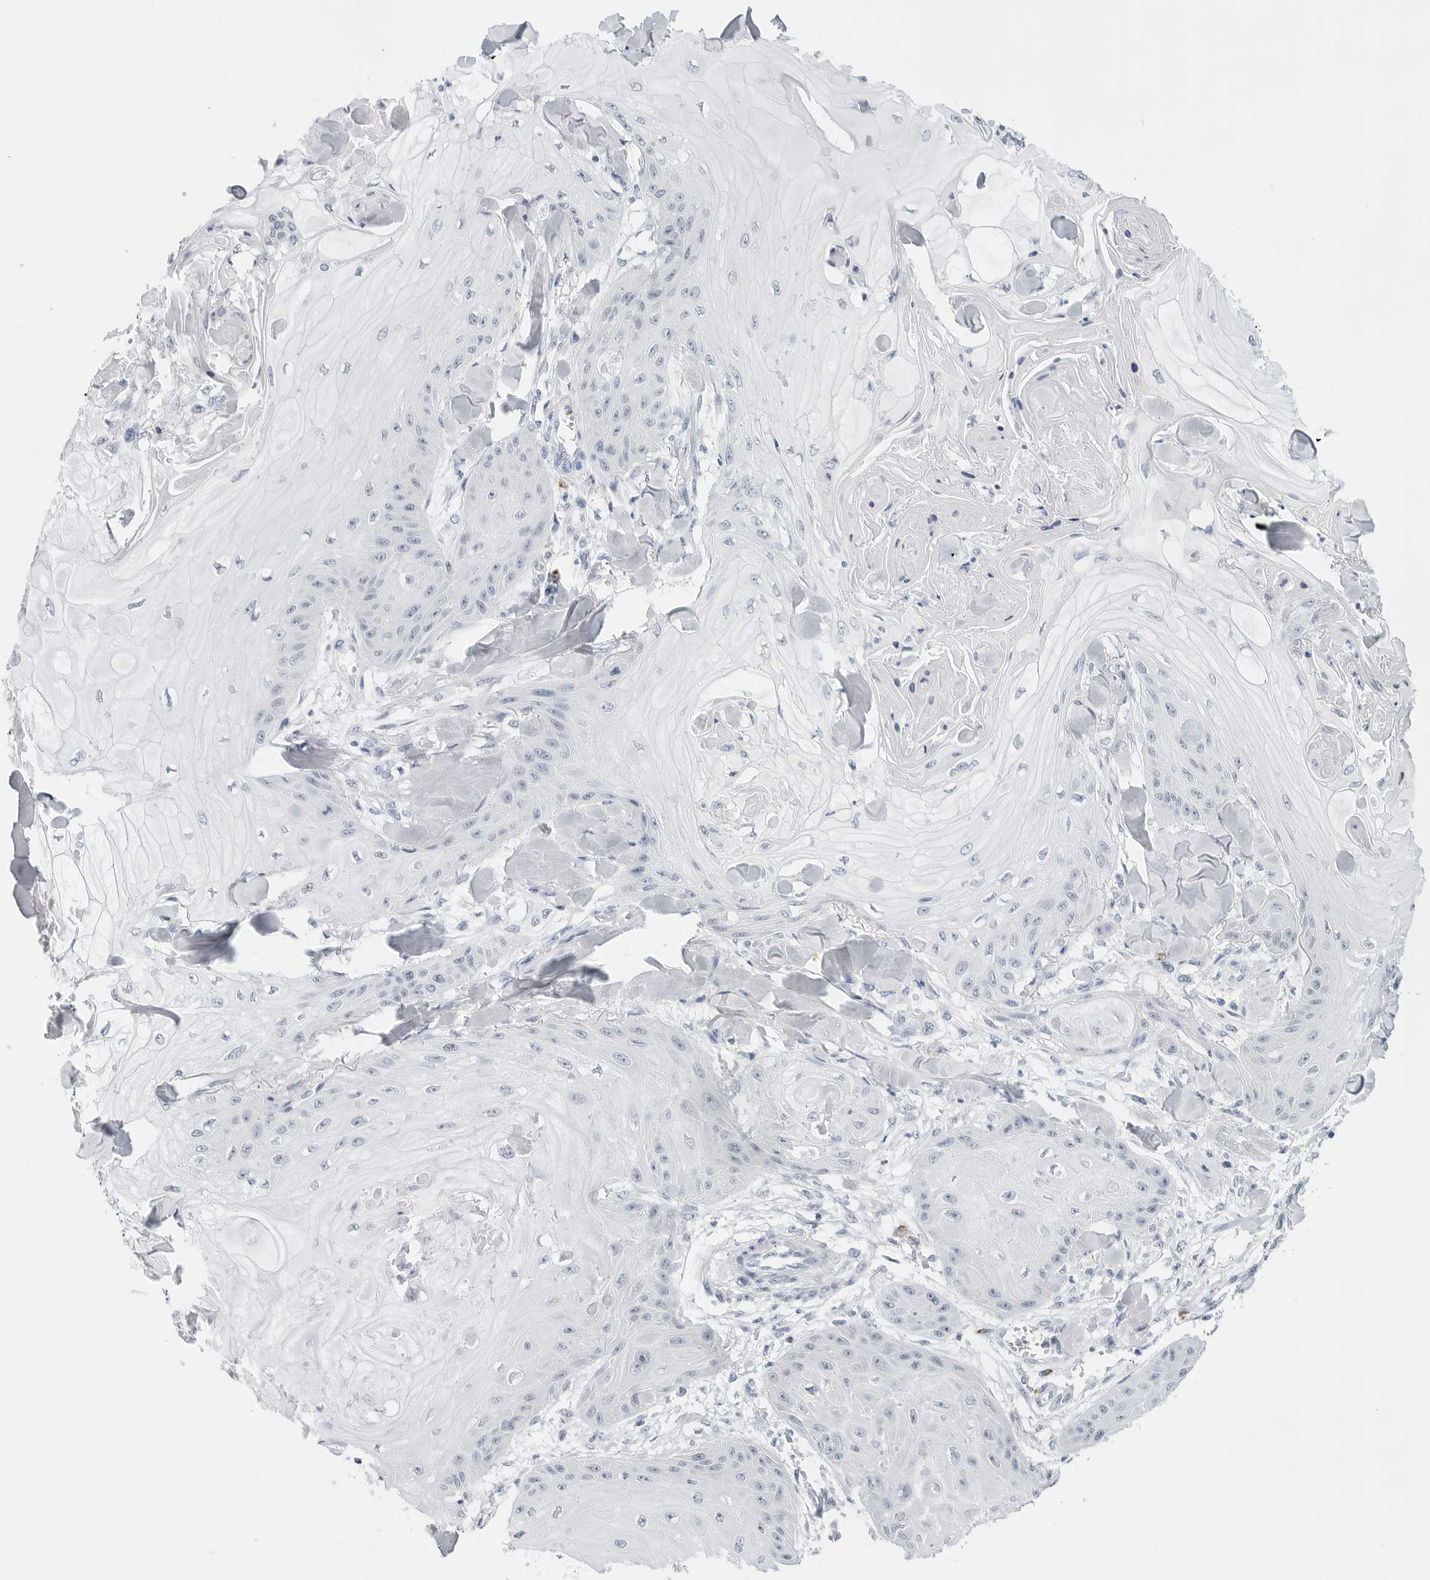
{"staining": {"intensity": "negative", "quantity": "none", "location": "none"}, "tissue": "skin cancer", "cell_type": "Tumor cells", "image_type": "cancer", "snomed": [{"axis": "morphology", "description": "Squamous cell carcinoma, NOS"}, {"axis": "topography", "description": "Skin"}], "caption": "This is an immunohistochemistry image of skin cancer. There is no positivity in tumor cells.", "gene": "HSPB7", "patient": {"sex": "male", "age": 74}}